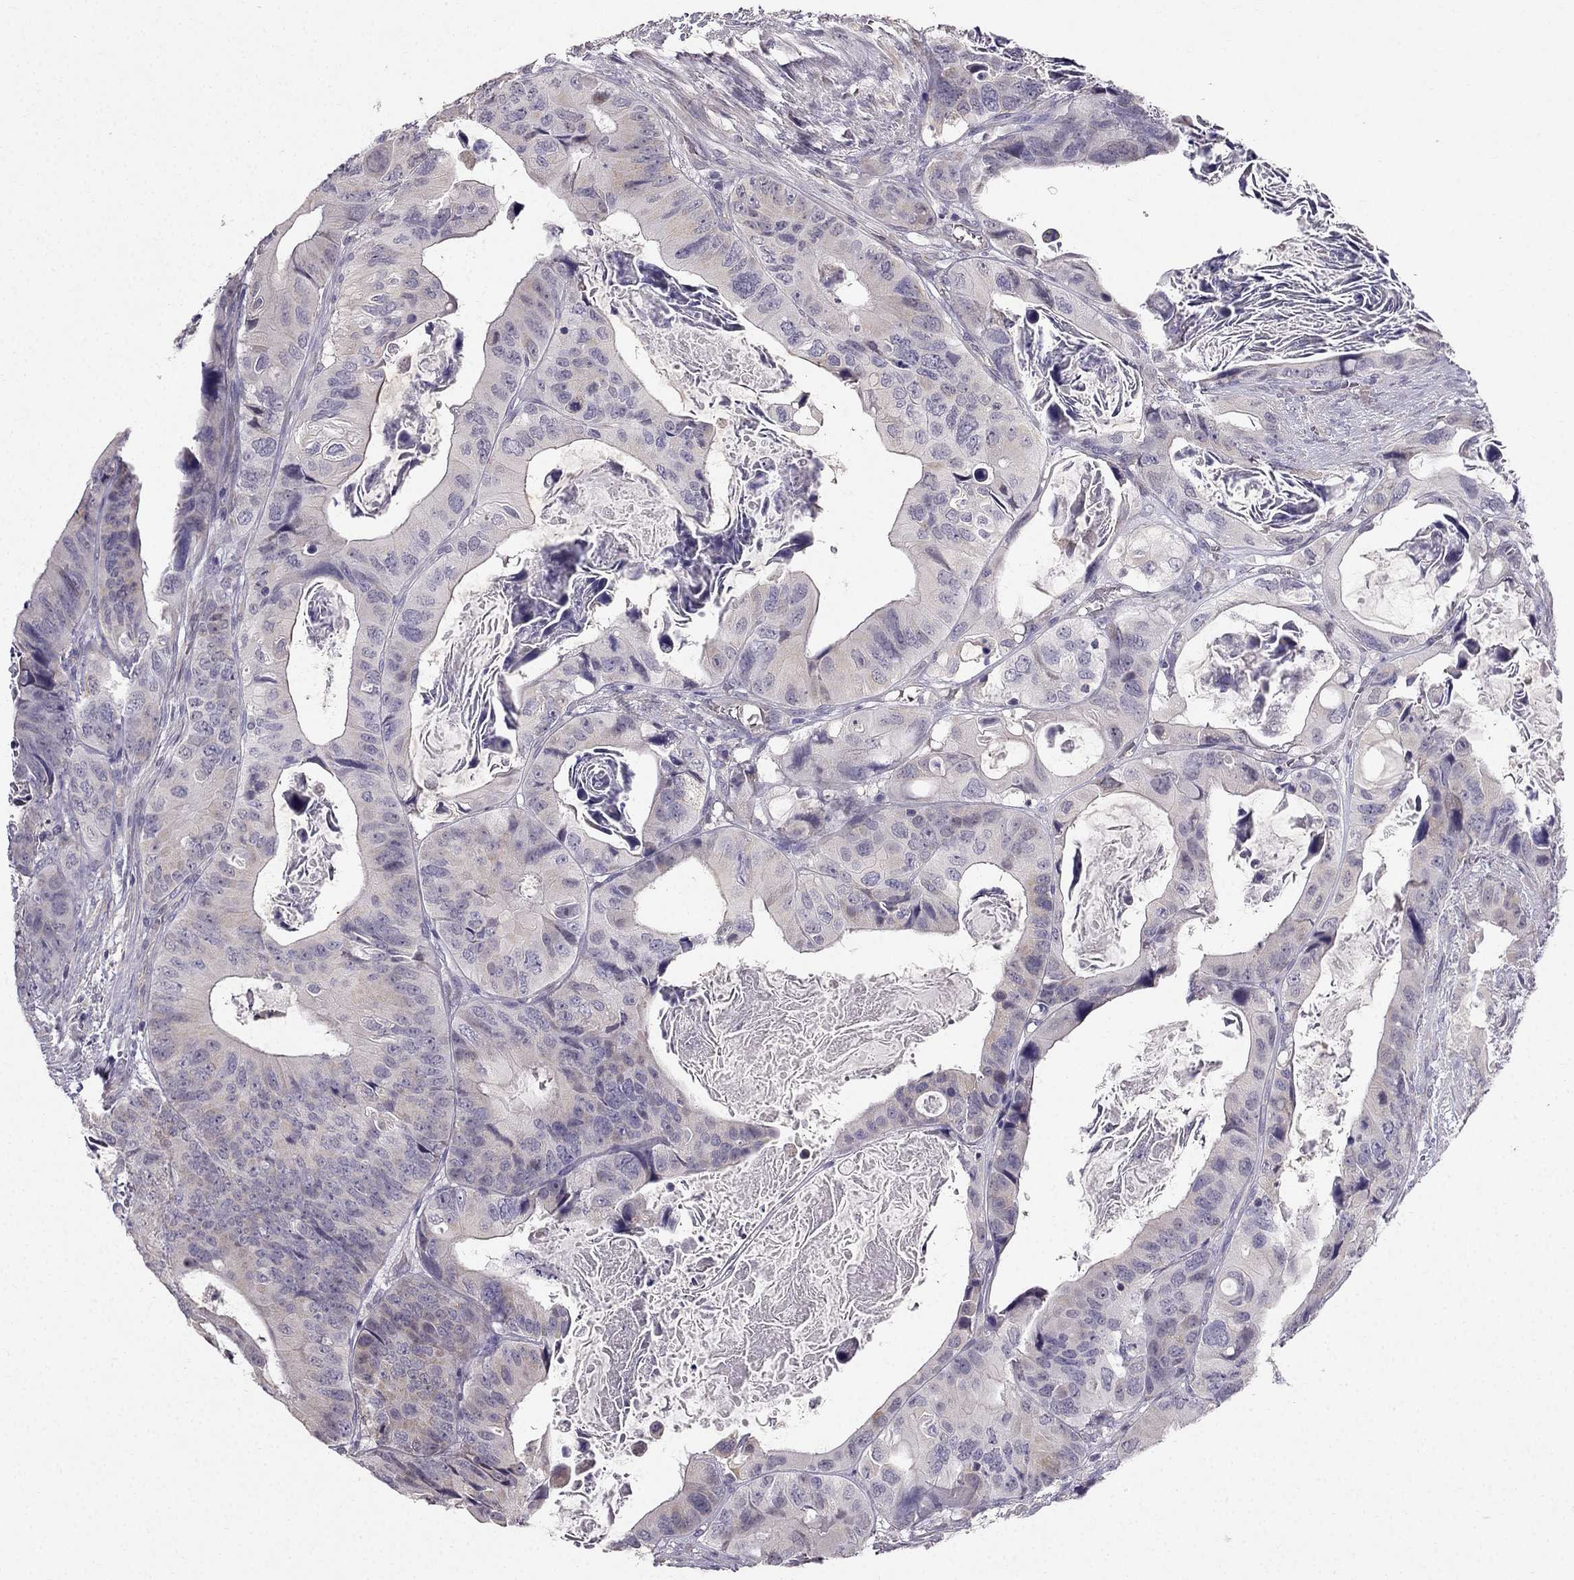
{"staining": {"intensity": "negative", "quantity": "none", "location": "none"}, "tissue": "colorectal cancer", "cell_type": "Tumor cells", "image_type": "cancer", "snomed": [{"axis": "morphology", "description": "Adenocarcinoma, NOS"}, {"axis": "topography", "description": "Rectum"}], "caption": "This is an immunohistochemistry (IHC) micrograph of human adenocarcinoma (colorectal). There is no expression in tumor cells.", "gene": "TSPYL5", "patient": {"sex": "male", "age": 64}}